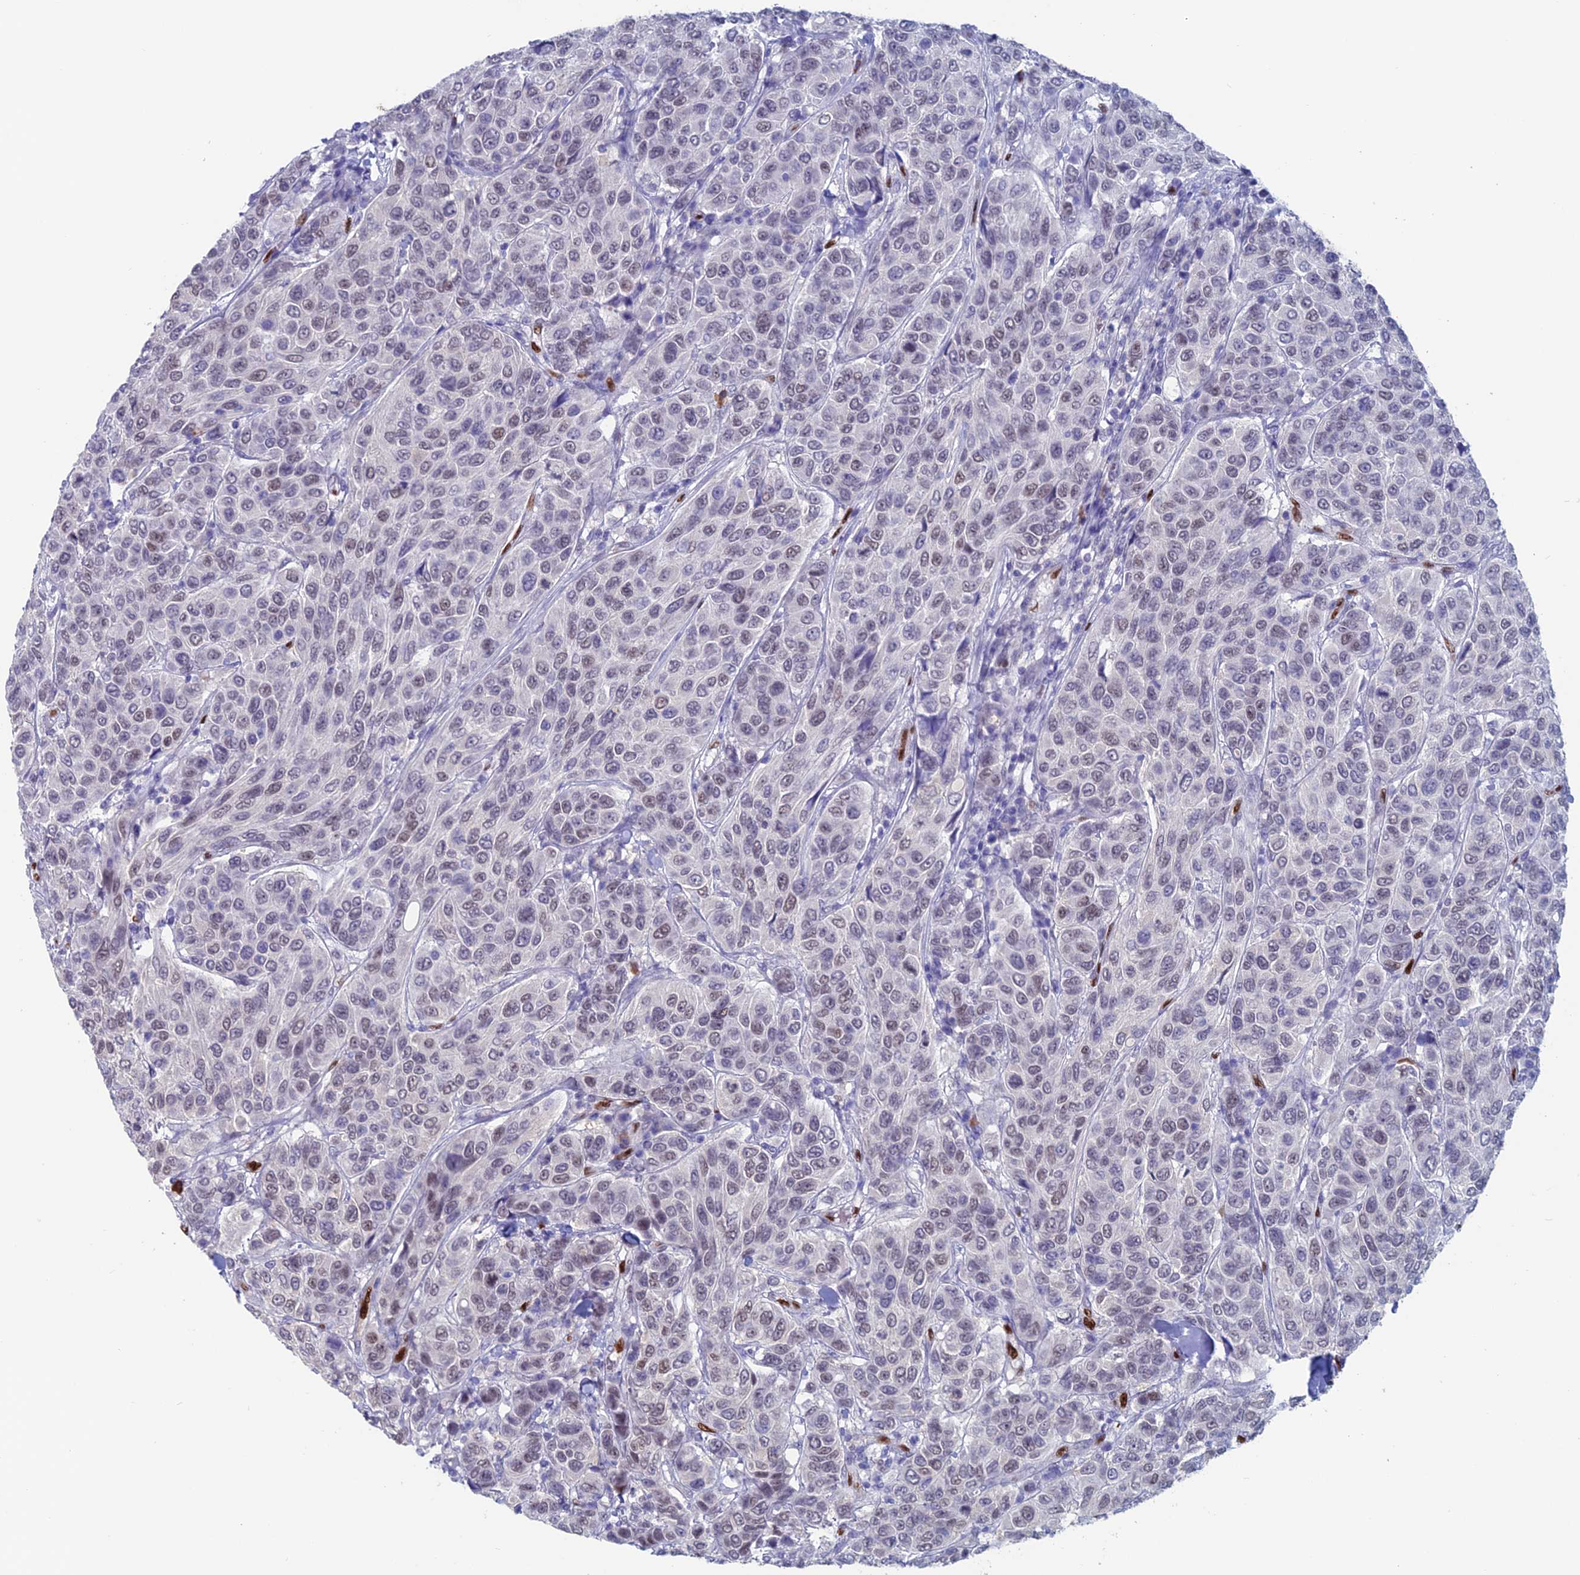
{"staining": {"intensity": "weak", "quantity": "<25%", "location": "nuclear"}, "tissue": "breast cancer", "cell_type": "Tumor cells", "image_type": "cancer", "snomed": [{"axis": "morphology", "description": "Duct carcinoma"}, {"axis": "topography", "description": "Breast"}], "caption": "This is a image of immunohistochemistry staining of breast cancer, which shows no positivity in tumor cells. (Stains: DAB immunohistochemistry with hematoxylin counter stain, Microscopy: brightfield microscopy at high magnification).", "gene": "NOL4L", "patient": {"sex": "female", "age": 55}}